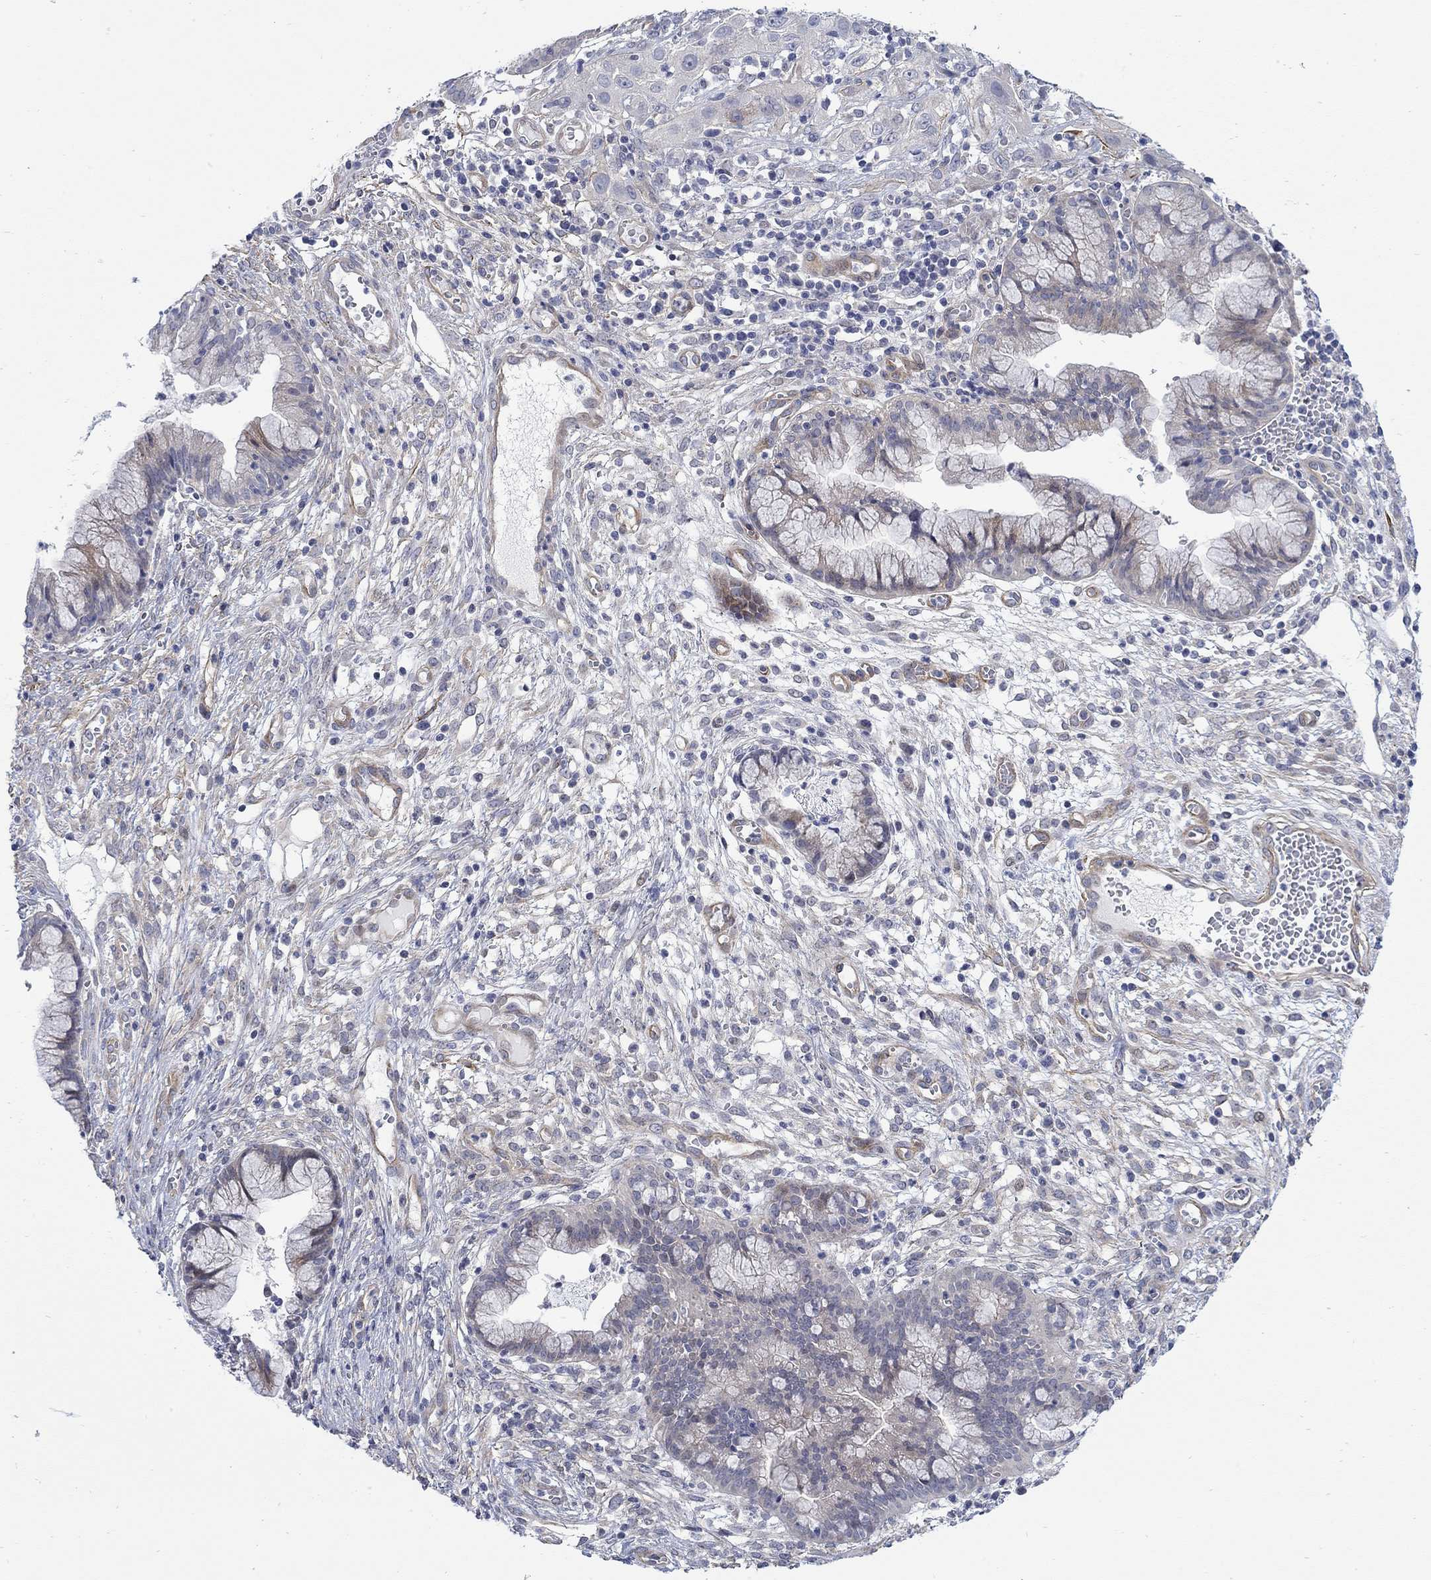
{"staining": {"intensity": "moderate", "quantity": "<25%", "location": "cytoplasmic/membranous"}, "tissue": "cervical cancer", "cell_type": "Tumor cells", "image_type": "cancer", "snomed": [{"axis": "morphology", "description": "Squamous cell carcinoma, NOS"}, {"axis": "topography", "description": "Cervix"}], "caption": "A brown stain highlights moderate cytoplasmic/membranous positivity of a protein in human cervical cancer (squamous cell carcinoma) tumor cells. (Stains: DAB (3,3'-diaminobenzidine) in brown, nuclei in blue, Microscopy: brightfield microscopy at high magnification).", "gene": "SCN7A", "patient": {"sex": "female", "age": 32}}